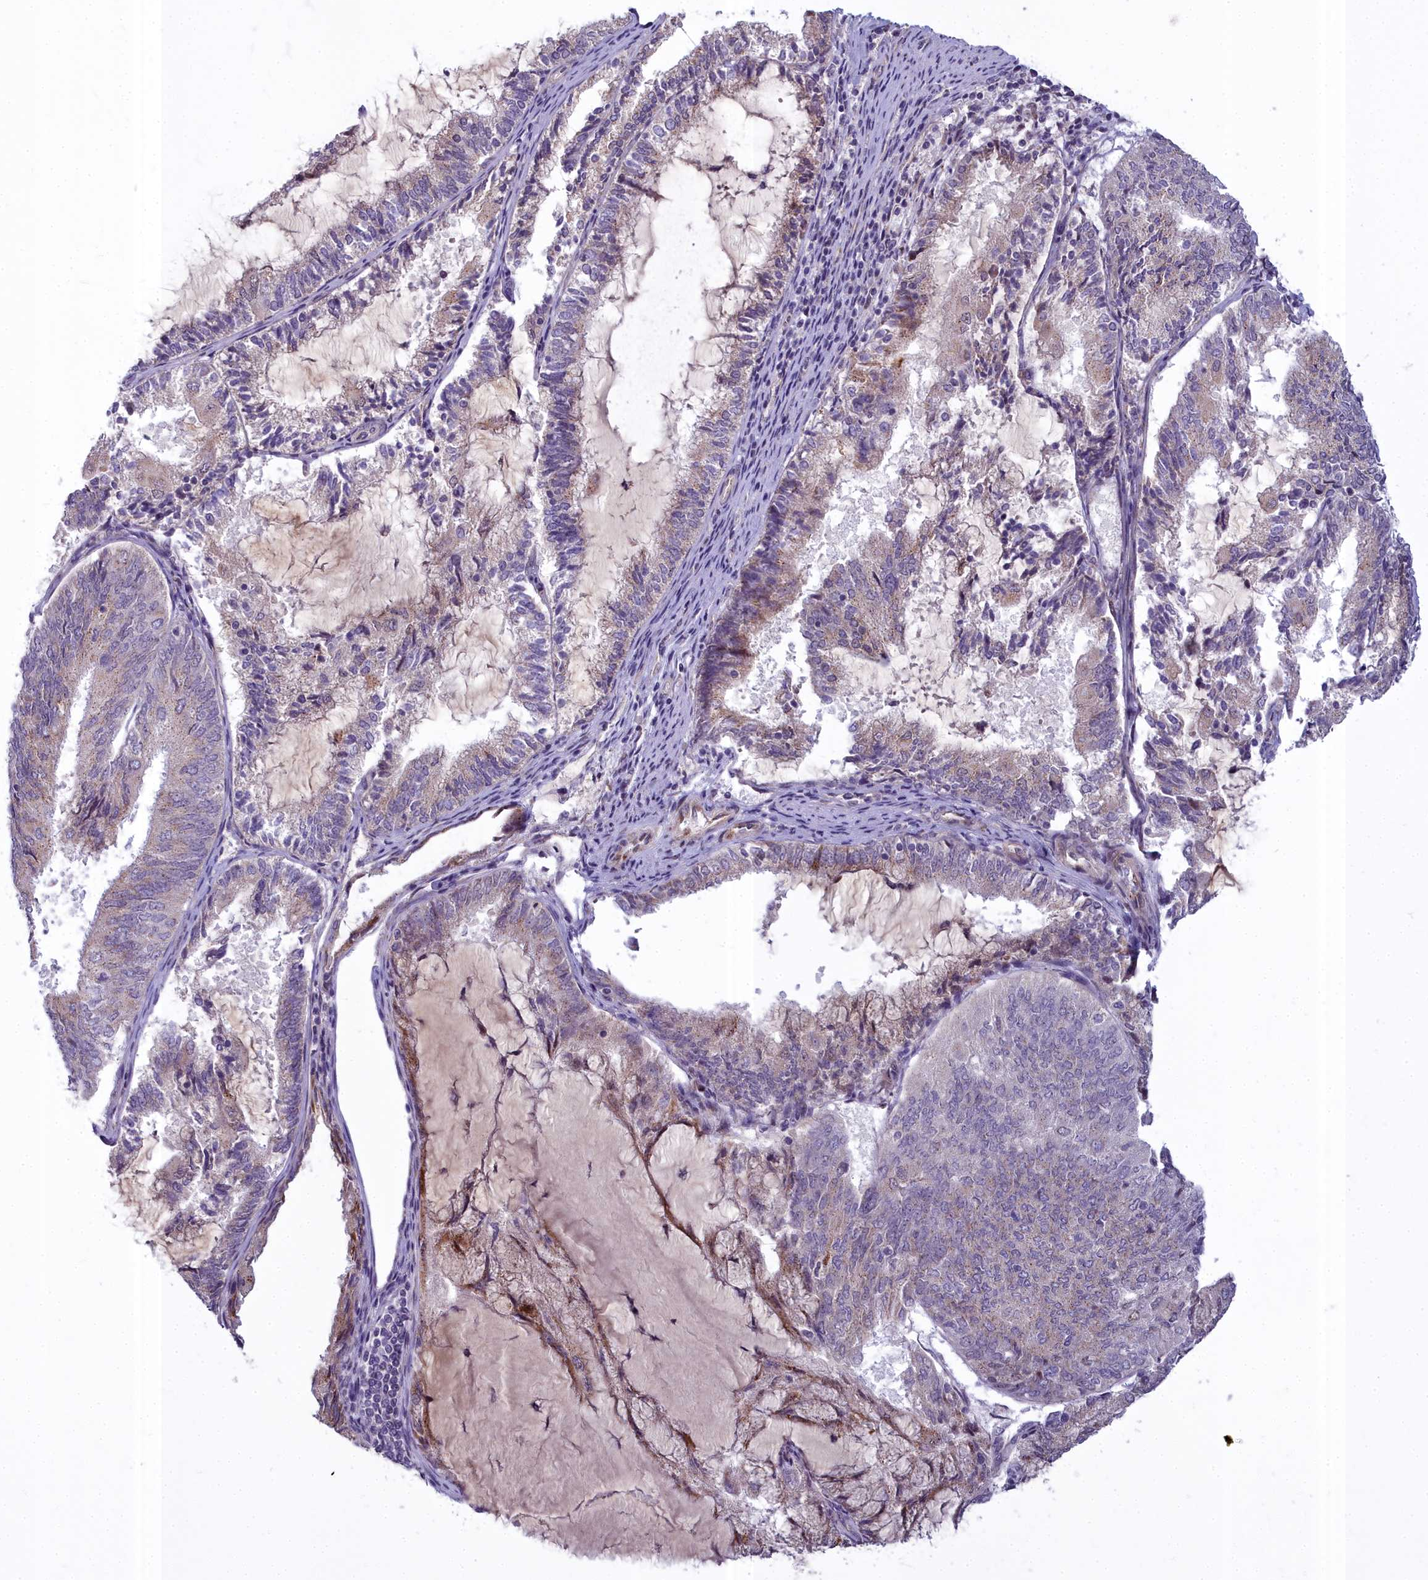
{"staining": {"intensity": "weak", "quantity": "<25%", "location": "cytoplasmic/membranous"}, "tissue": "endometrial cancer", "cell_type": "Tumor cells", "image_type": "cancer", "snomed": [{"axis": "morphology", "description": "Adenocarcinoma, NOS"}, {"axis": "topography", "description": "Endometrium"}], "caption": "DAB (3,3'-diaminobenzidine) immunohistochemical staining of endometrial adenocarcinoma displays no significant expression in tumor cells.", "gene": "WDPCP", "patient": {"sex": "female", "age": 81}}